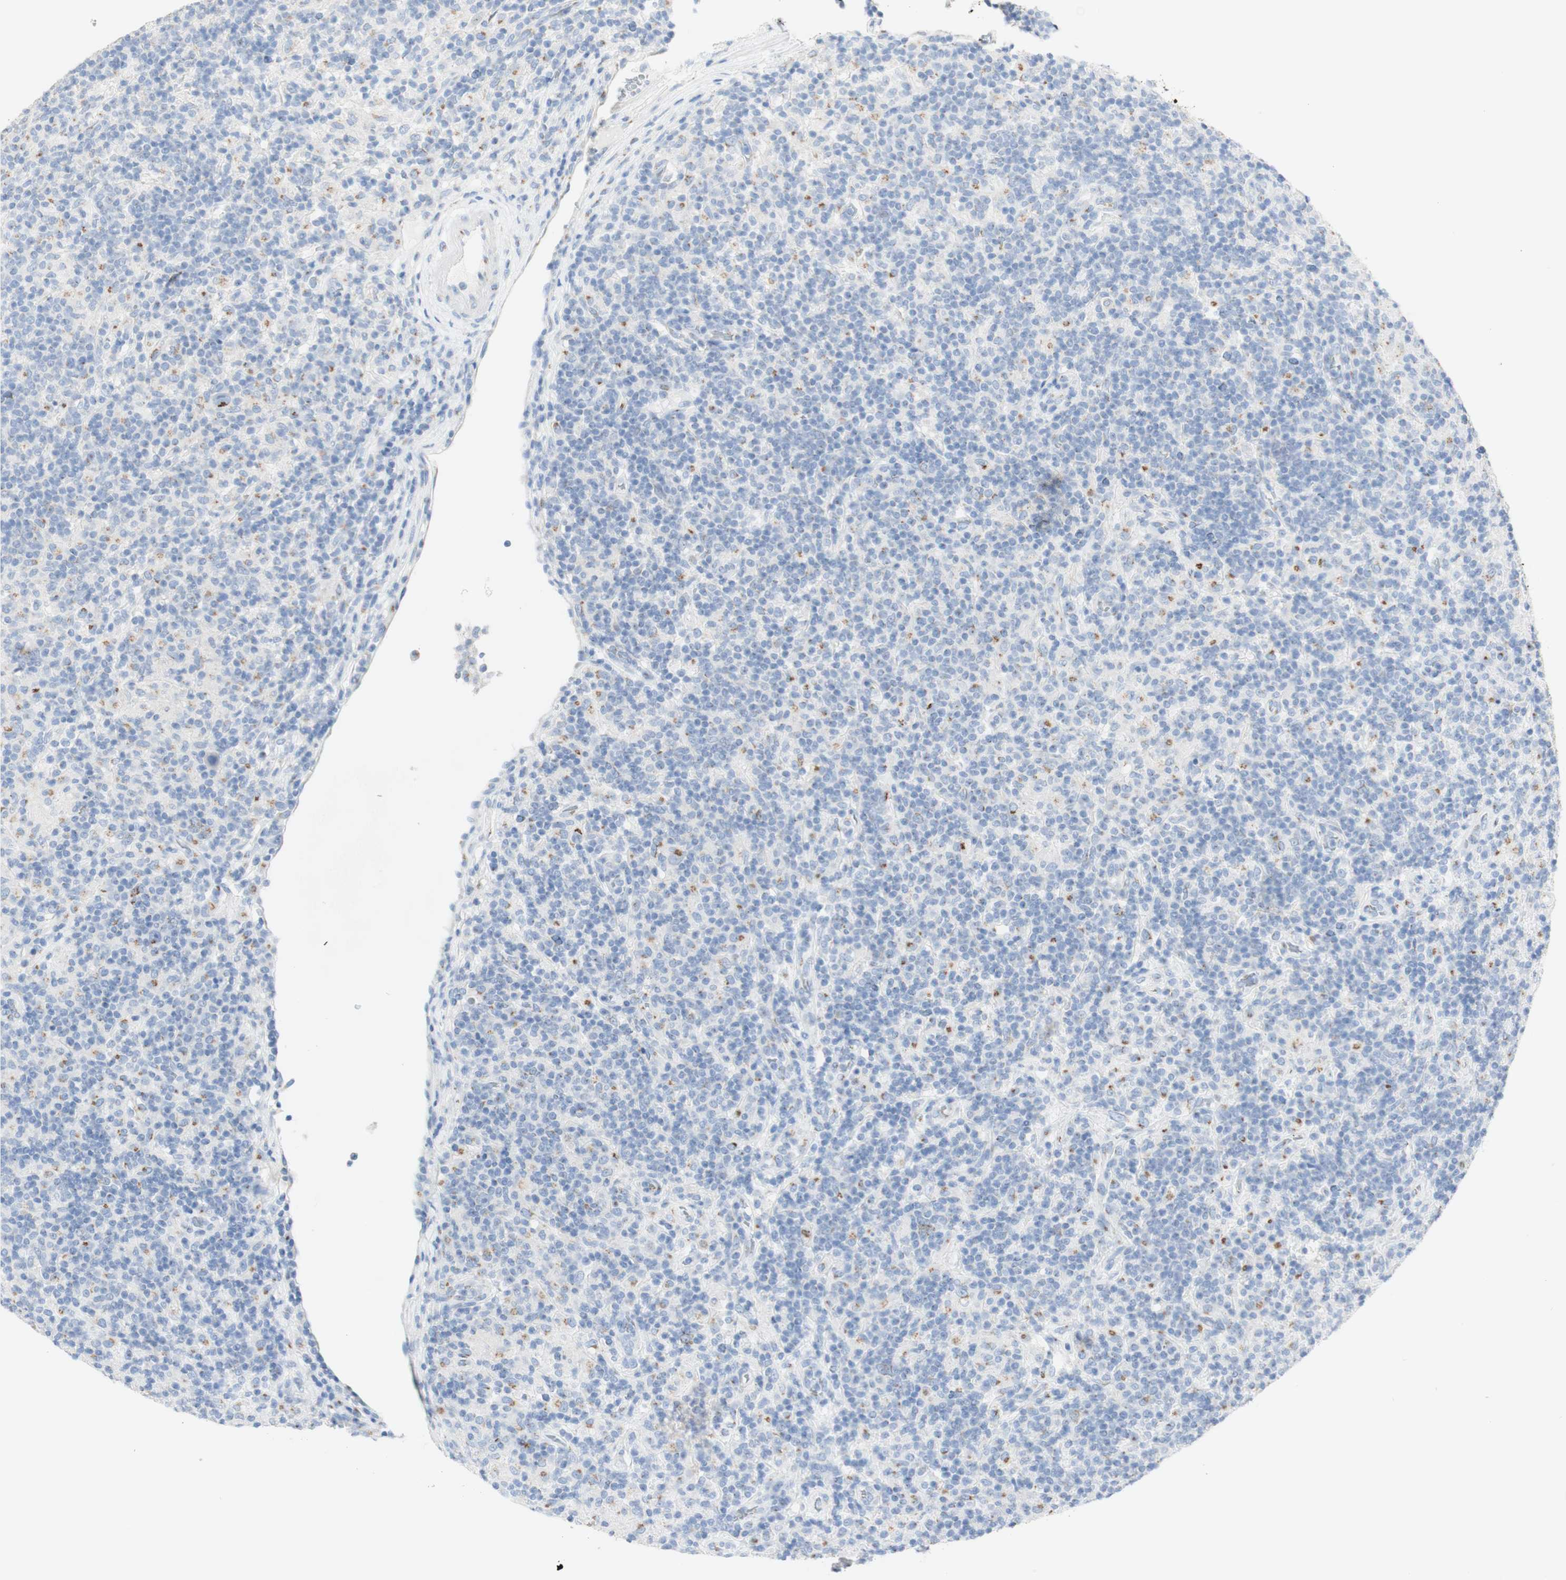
{"staining": {"intensity": "moderate", "quantity": "<25%", "location": "cytoplasmic/membranous"}, "tissue": "lymphoma", "cell_type": "Tumor cells", "image_type": "cancer", "snomed": [{"axis": "morphology", "description": "Hodgkin's disease, NOS"}, {"axis": "topography", "description": "Lymph node"}], "caption": "Human Hodgkin's disease stained for a protein (brown) demonstrates moderate cytoplasmic/membranous positive positivity in about <25% of tumor cells.", "gene": "MANEA", "patient": {"sex": "male", "age": 70}}